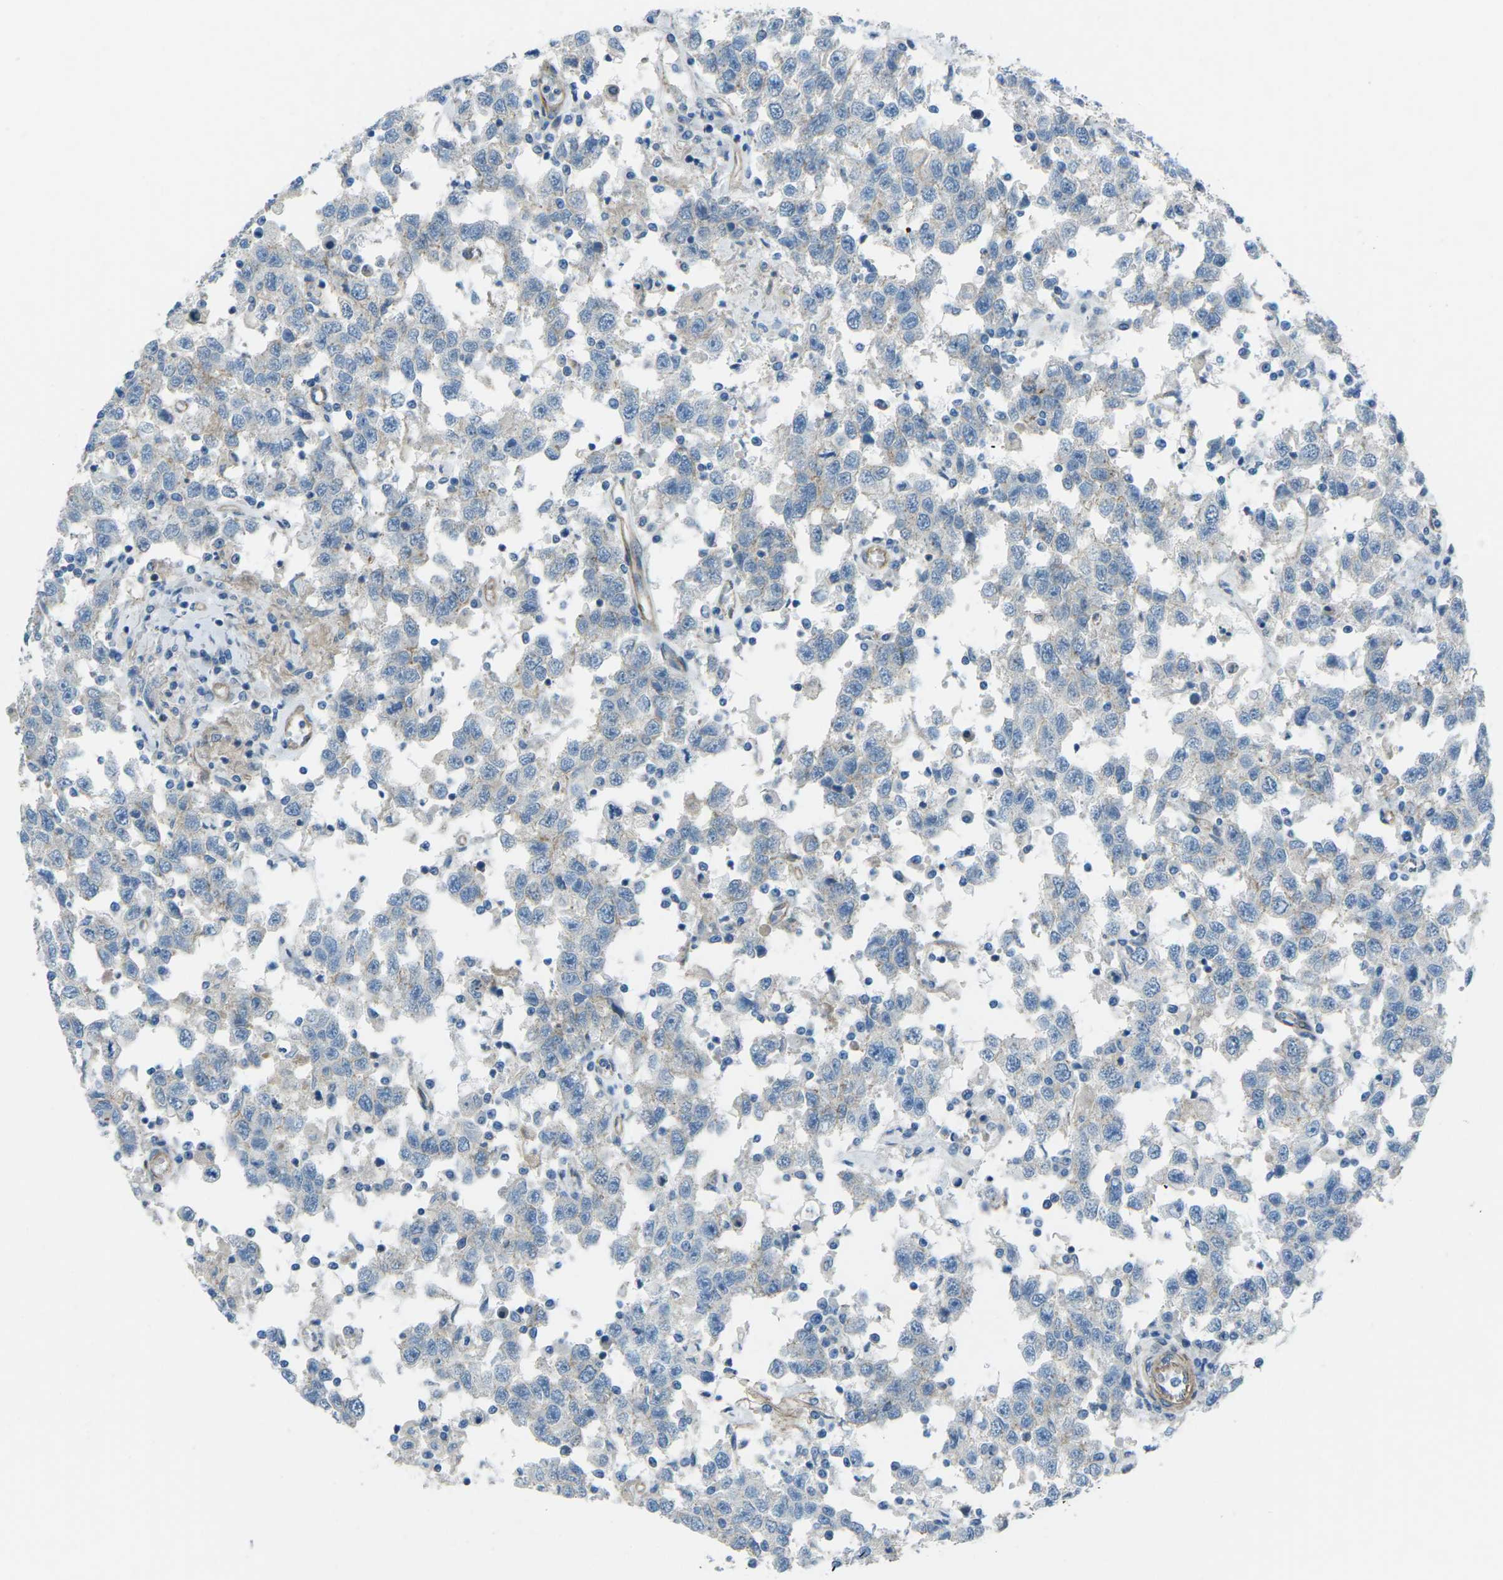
{"staining": {"intensity": "negative", "quantity": "none", "location": "none"}, "tissue": "testis cancer", "cell_type": "Tumor cells", "image_type": "cancer", "snomed": [{"axis": "morphology", "description": "Seminoma, NOS"}, {"axis": "topography", "description": "Testis"}], "caption": "Human testis seminoma stained for a protein using immunohistochemistry demonstrates no positivity in tumor cells.", "gene": "UTRN", "patient": {"sex": "male", "age": 41}}